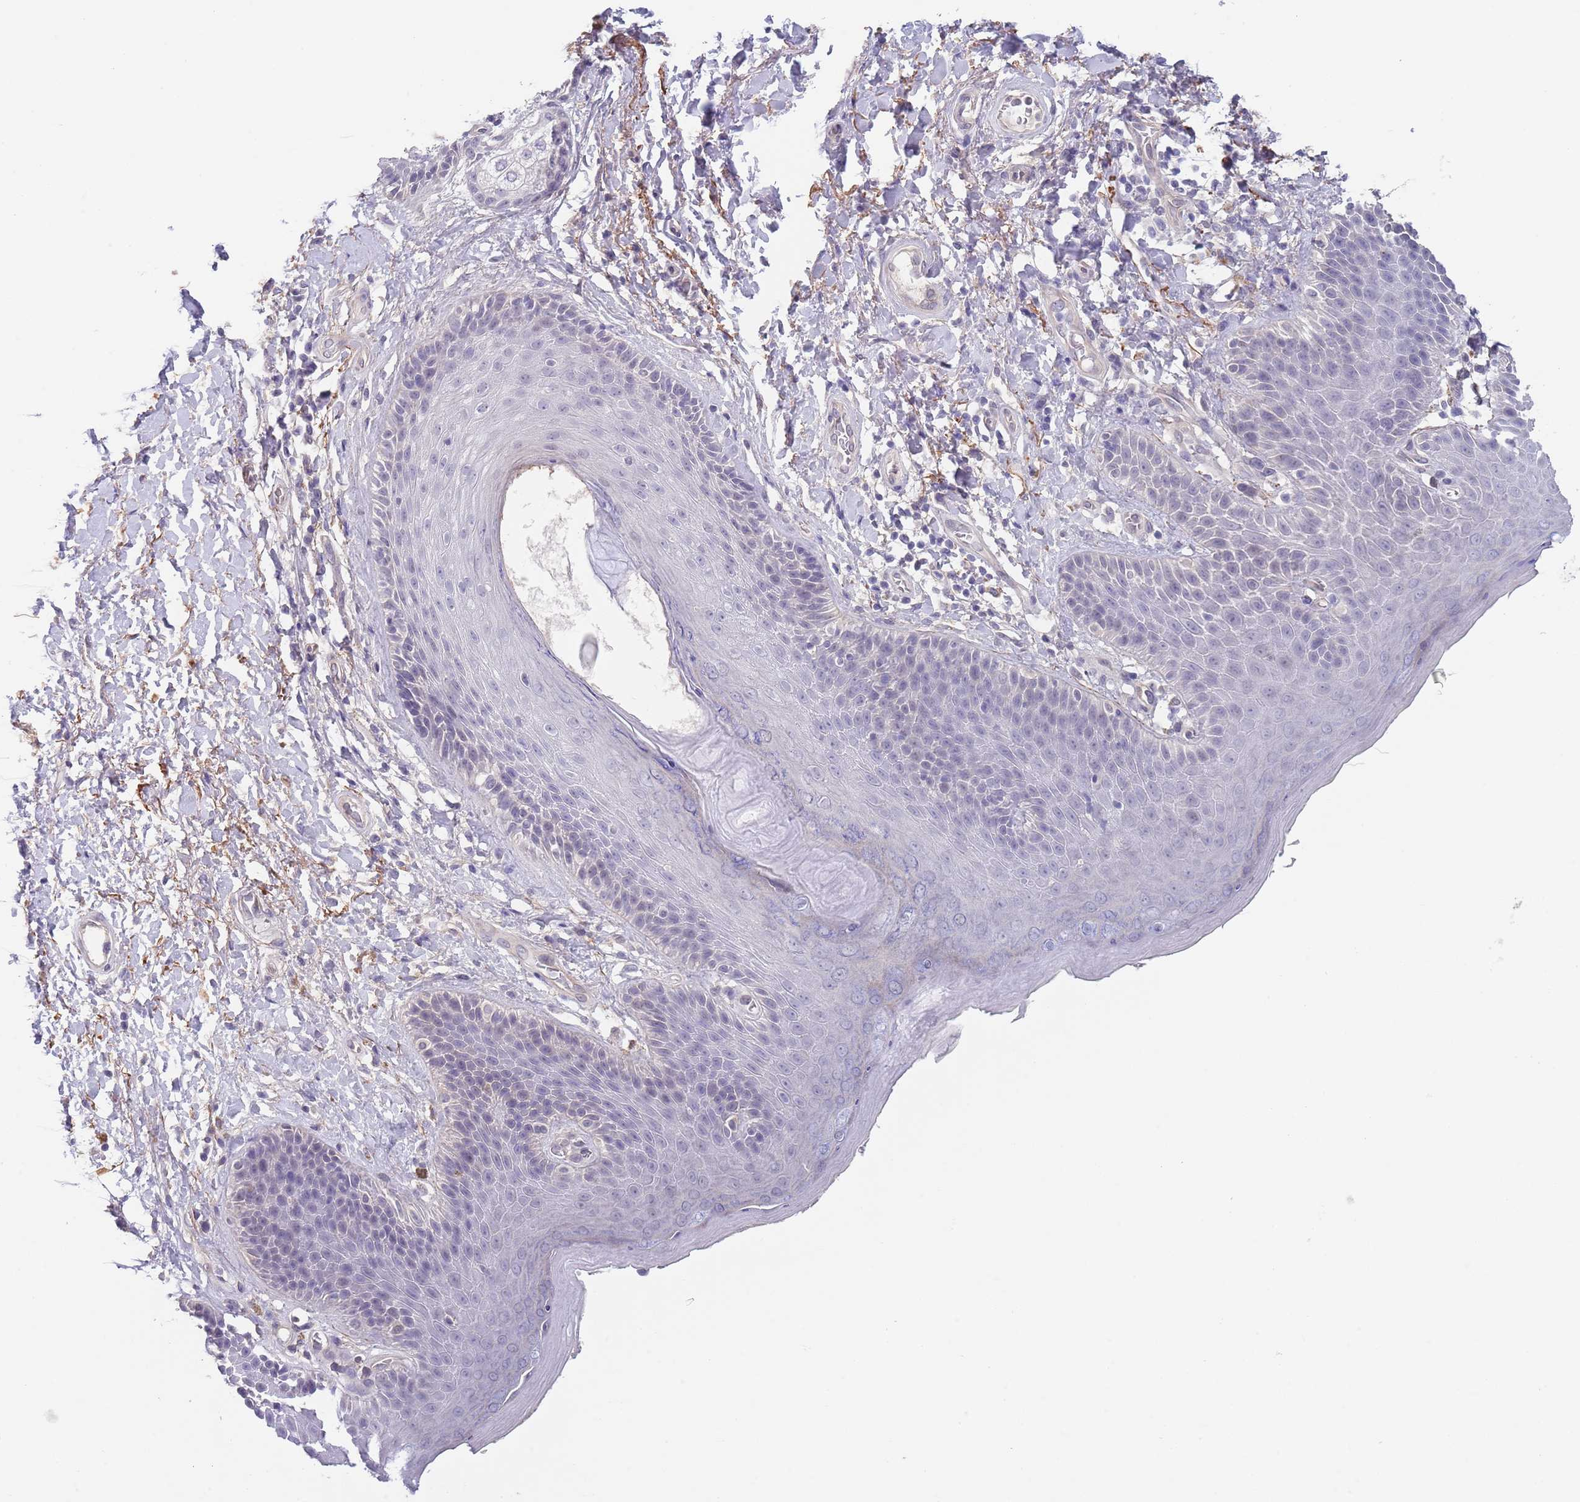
{"staining": {"intensity": "weak", "quantity": "<25%", "location": "cytoplasmic/membranous"}, "tissue": "skin", "cell_type": "Epidermal cells", "image_type": "normal", "snomed": [{"axis": "morphology", "description": "Normal tissue, NOS"}, {"axis": "topography", "description": "Anal"}], "caption": "Immunohistochemical staining of benign skin exhibits no significant positivity in epidermal cells.", "gene": "RNF169", "patient": {"sex": "female", "age": 89}}